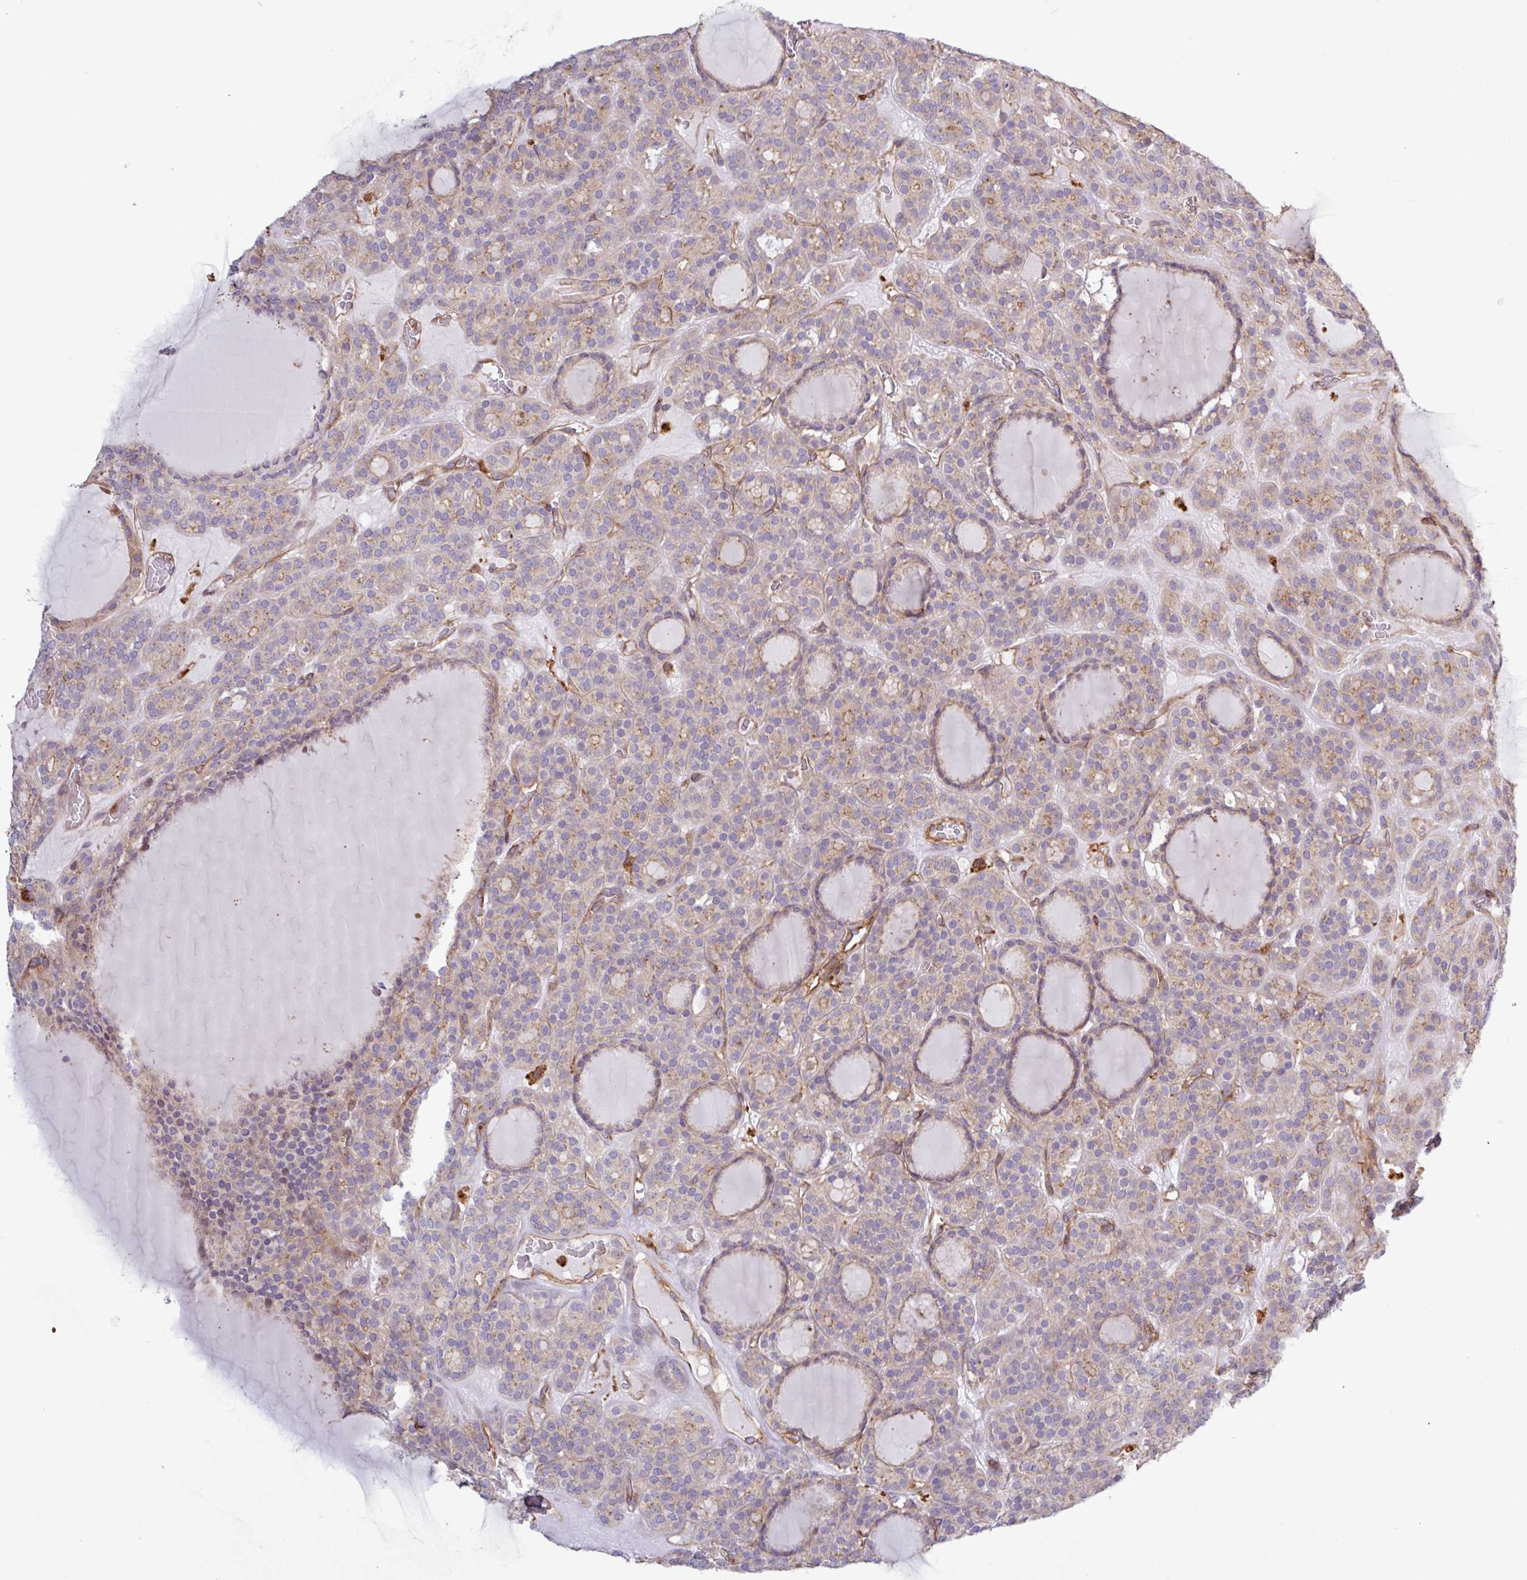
{"staining": {"intensity": "negative", "quantity": "none", "location": "none"}, "tissue": "thyroid cancer", "cell_type": "Tumor cells", "image_type": "cancer", "snomed": [{"axis": "morphology", "description": "Follicular adenoma carcinoma, NOS"}, {"axis": "topography", "description": "Thyroid gland"}], "caption": "Thyroid cancer stained for a protein using immunohistochemistry exhibits no expression tumor cells.", "gene": "ACTR3", "patient": {"sex": "female", "age": 63}}